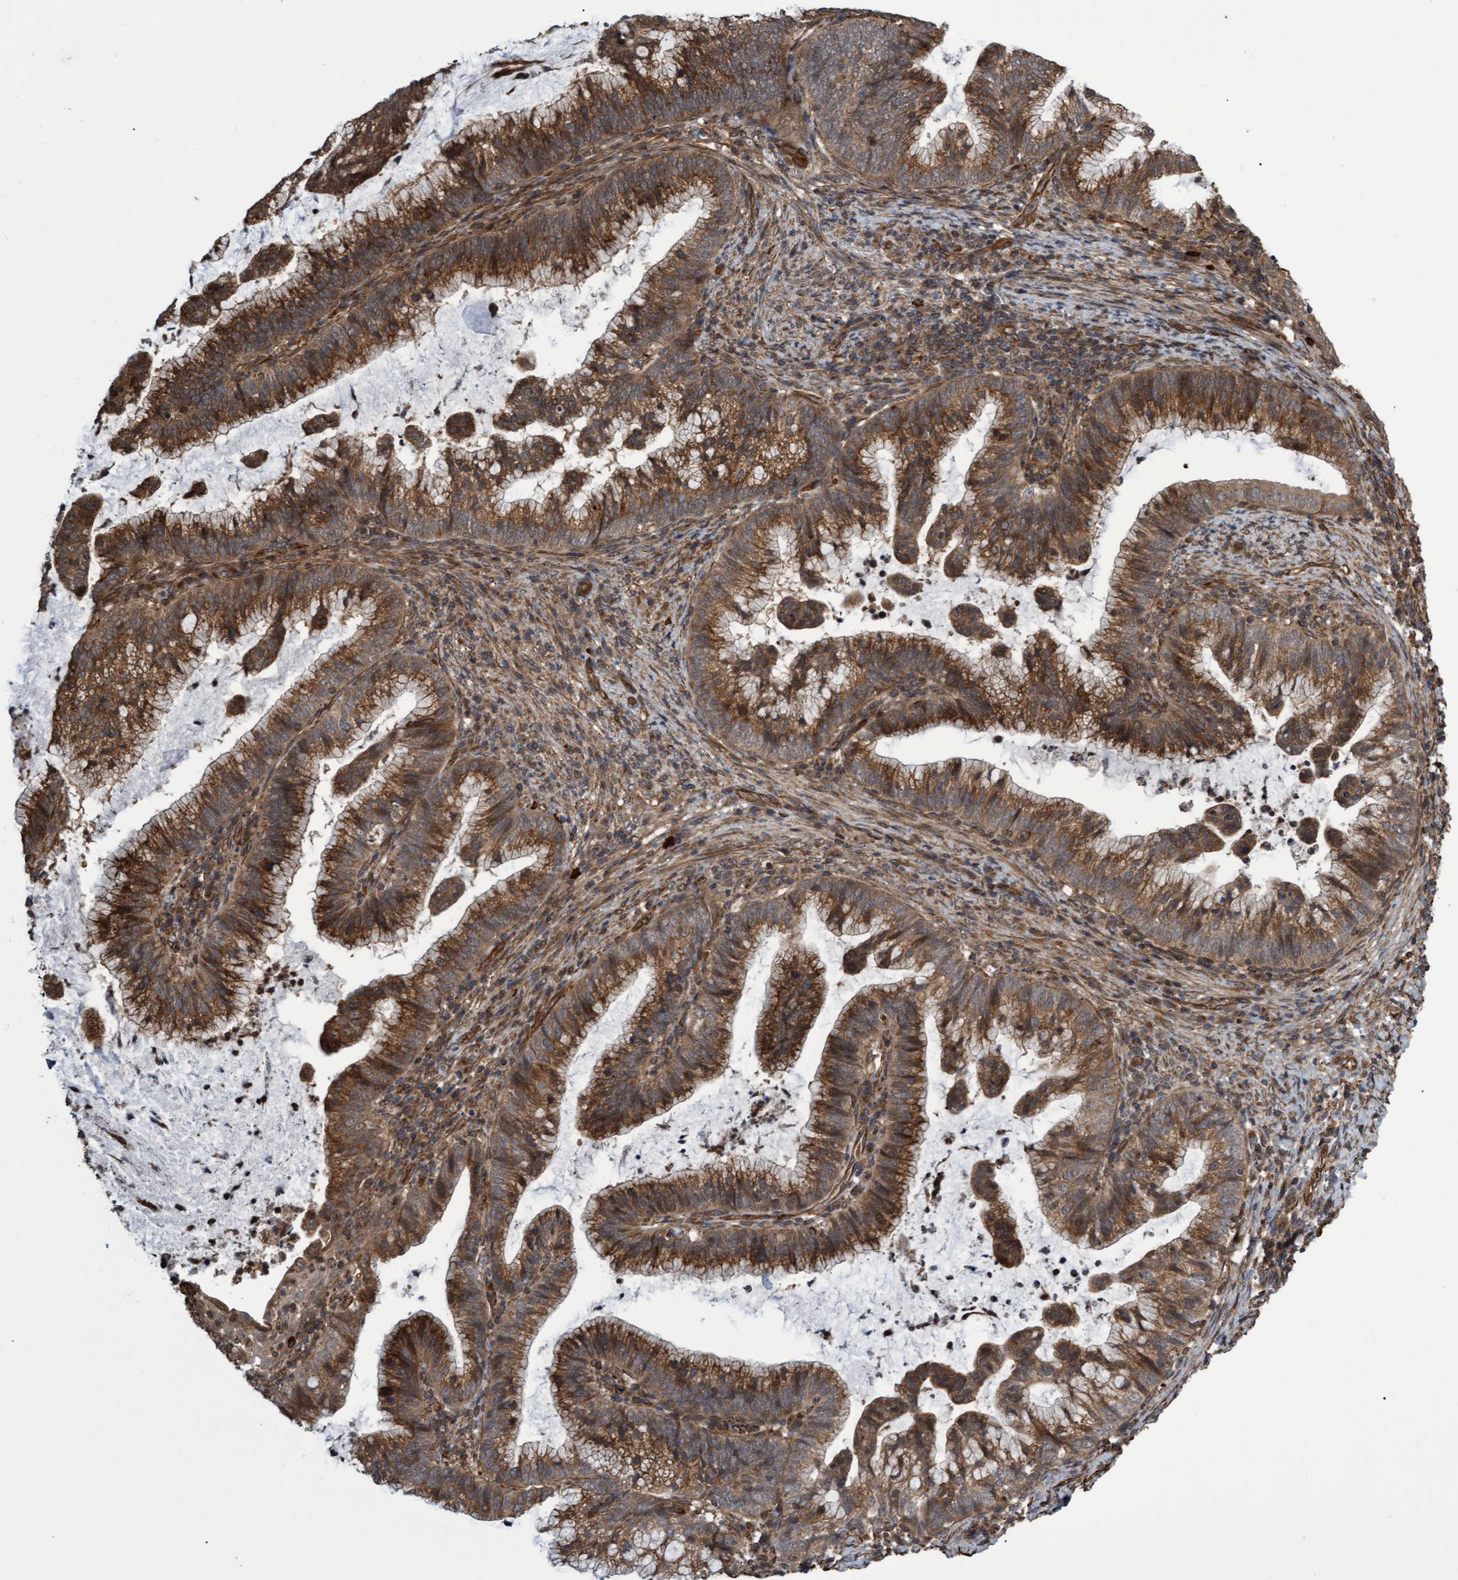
{"staining": {"intensity": "strong", "quantity": ">75%", "location": "cytoplasmic/membranous"}, "tissue": "cervical cancer", "cell_type": "Tumor cells", "image_type": "cancer", "snomed": [{"axis": "morphology", "description": "Adenocarcinoma, NOS"}, {"axis": "topography", "description": "Cervix"}], "caption": "The immunohistochemical stain highlights strong cytoplasmic/membranous positivity in tumor cells of cervical adenocarcinoma tissue.", "gene": "TNFRSF10B", "patient": {"sex": "female", "age": 36}}